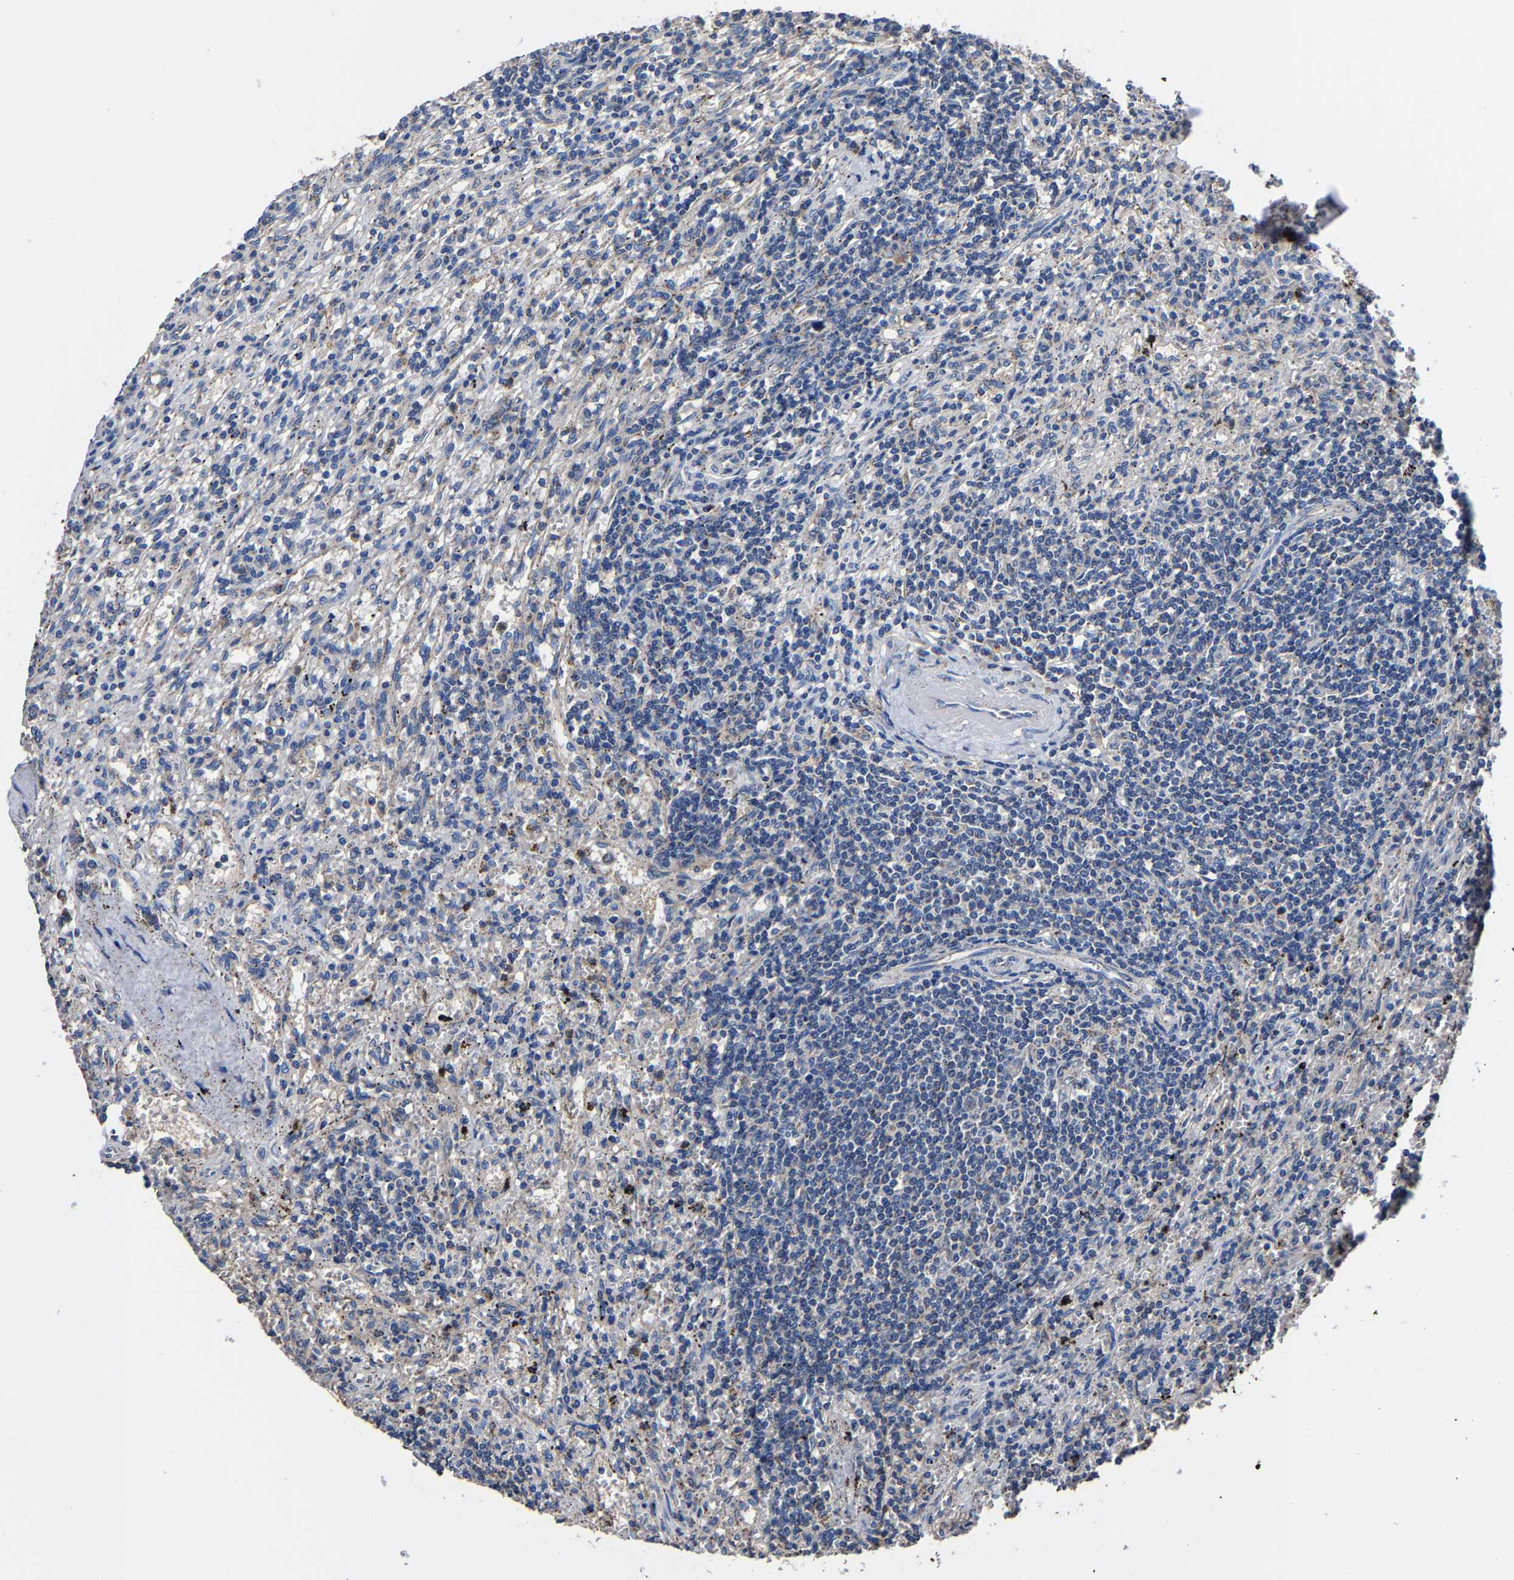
{"staining": {"intensity": "negative", "quantity": "none", "location": "none"}, "tissue": "lymphoma", "cell_type": "Tumor cells", "image_type": "cancer", "snomed": [{"axis": "morphology", "description": "Malignant lymphoma, non-Hodgkin's type, Low grade"}, {"axis": "topography", "description": "Spleen"}], "caption": "This is an immunohistochemistry micrograph of human low-grade malignant lymphoma, non-Hodgkin's type. There is no positivity in tumor cells.", "gene": "ZCCHC7", "patient": {"sex": "male", "age": 76}}